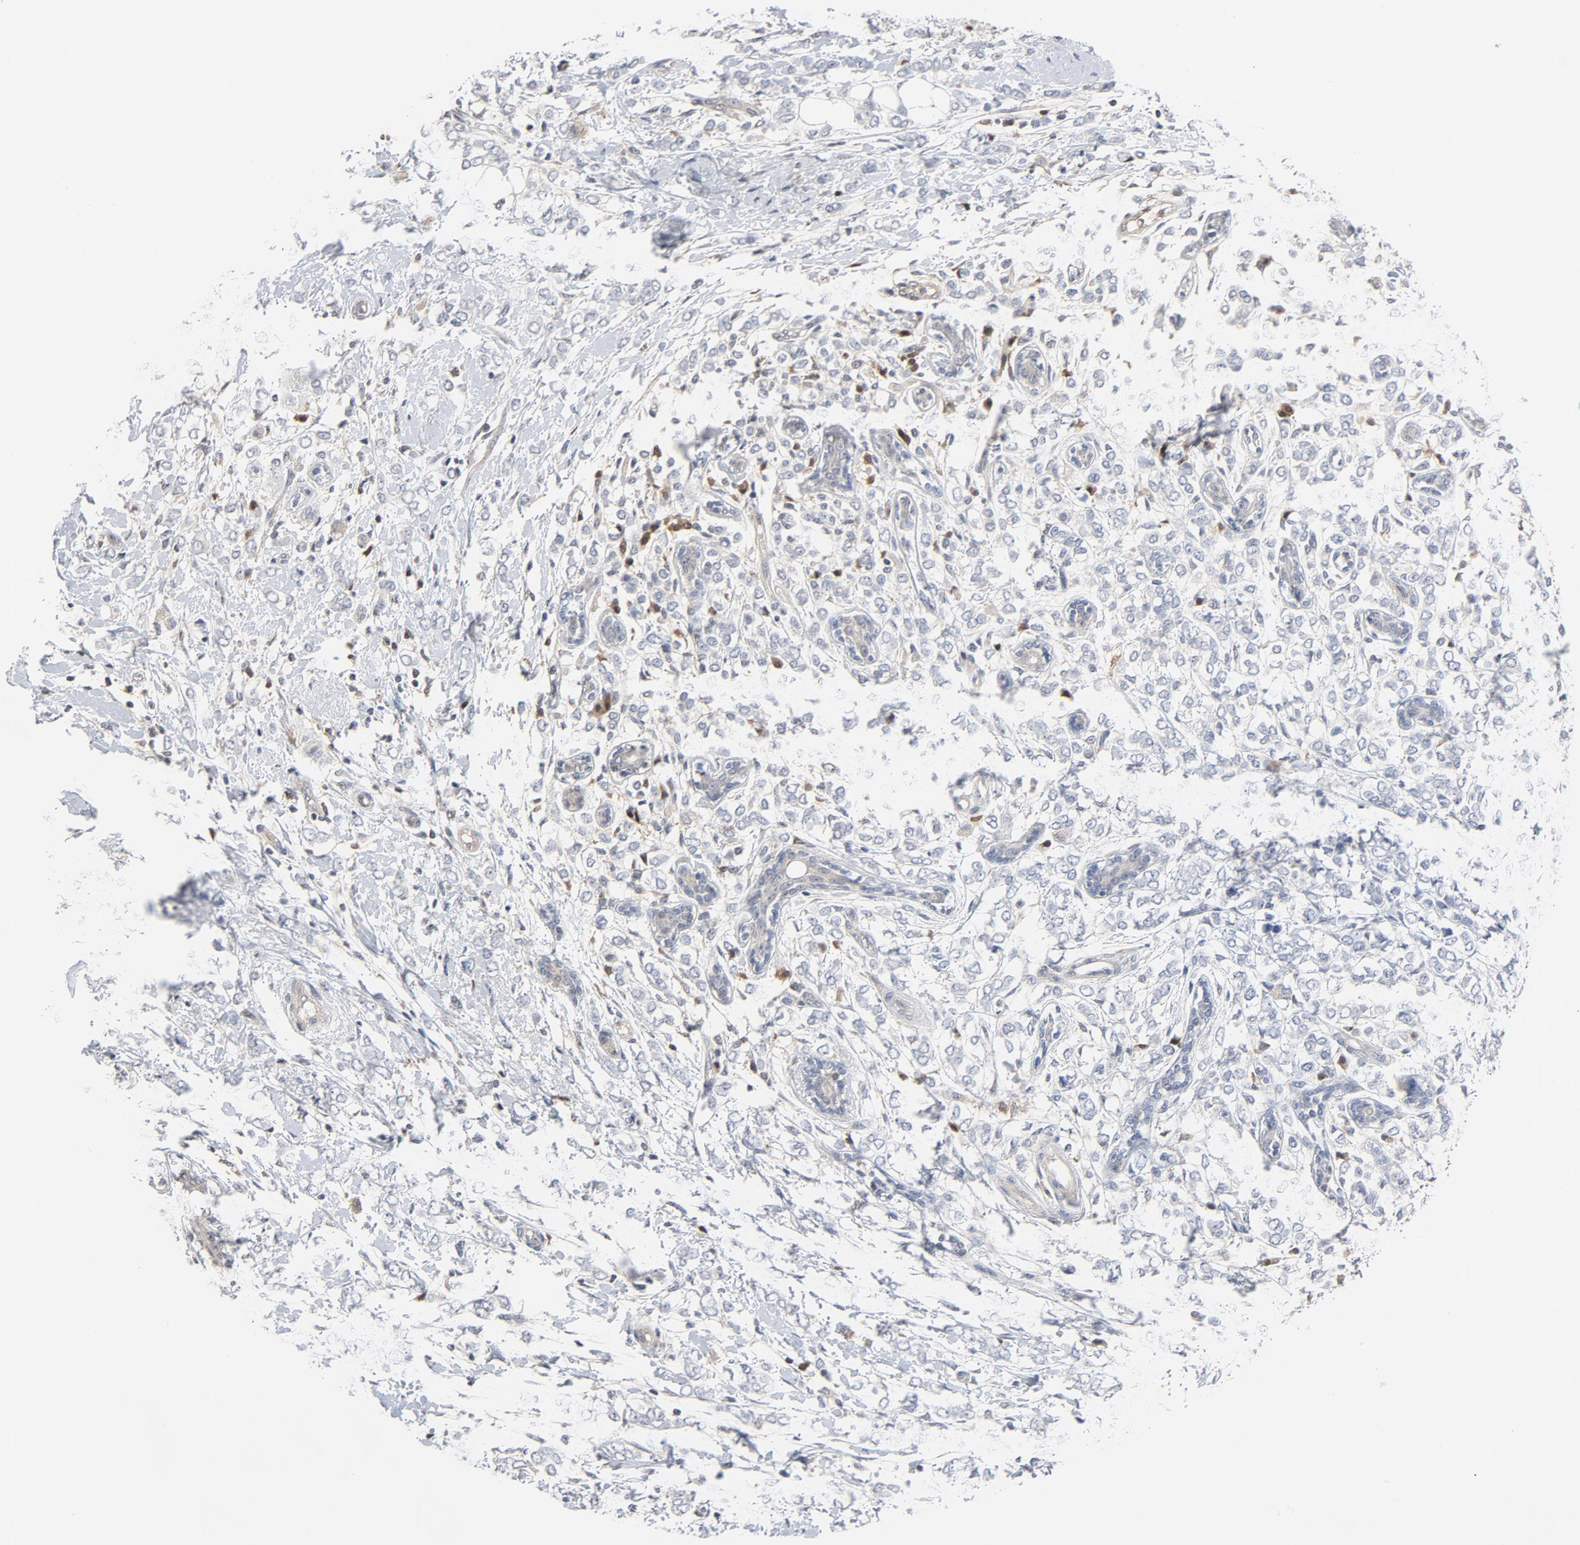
{"staining": {"intensity": "negative", "quantity": "none", "location": "none"}, "tissue": "breast cancer", "cell_type": "Tumor cells", "image_type": "cancer", "snomed": [{"axis": "morphology", "description": "Normal tissue, NOS"}, {"axis": "morphology", "description": "Lobular carcinoma"}, {"axis": "topography", "description": "Breast"}], "caption": "Tumor cells are negative for brown protein staining in breast cancer. The staining is performed using DAB (3,3'-diaminobenzidine) brown chromogen with nuclei counter-stained in using hematoxylin.", "gene": "TRADD", "patient": {"sex": "female", "age": 47}}